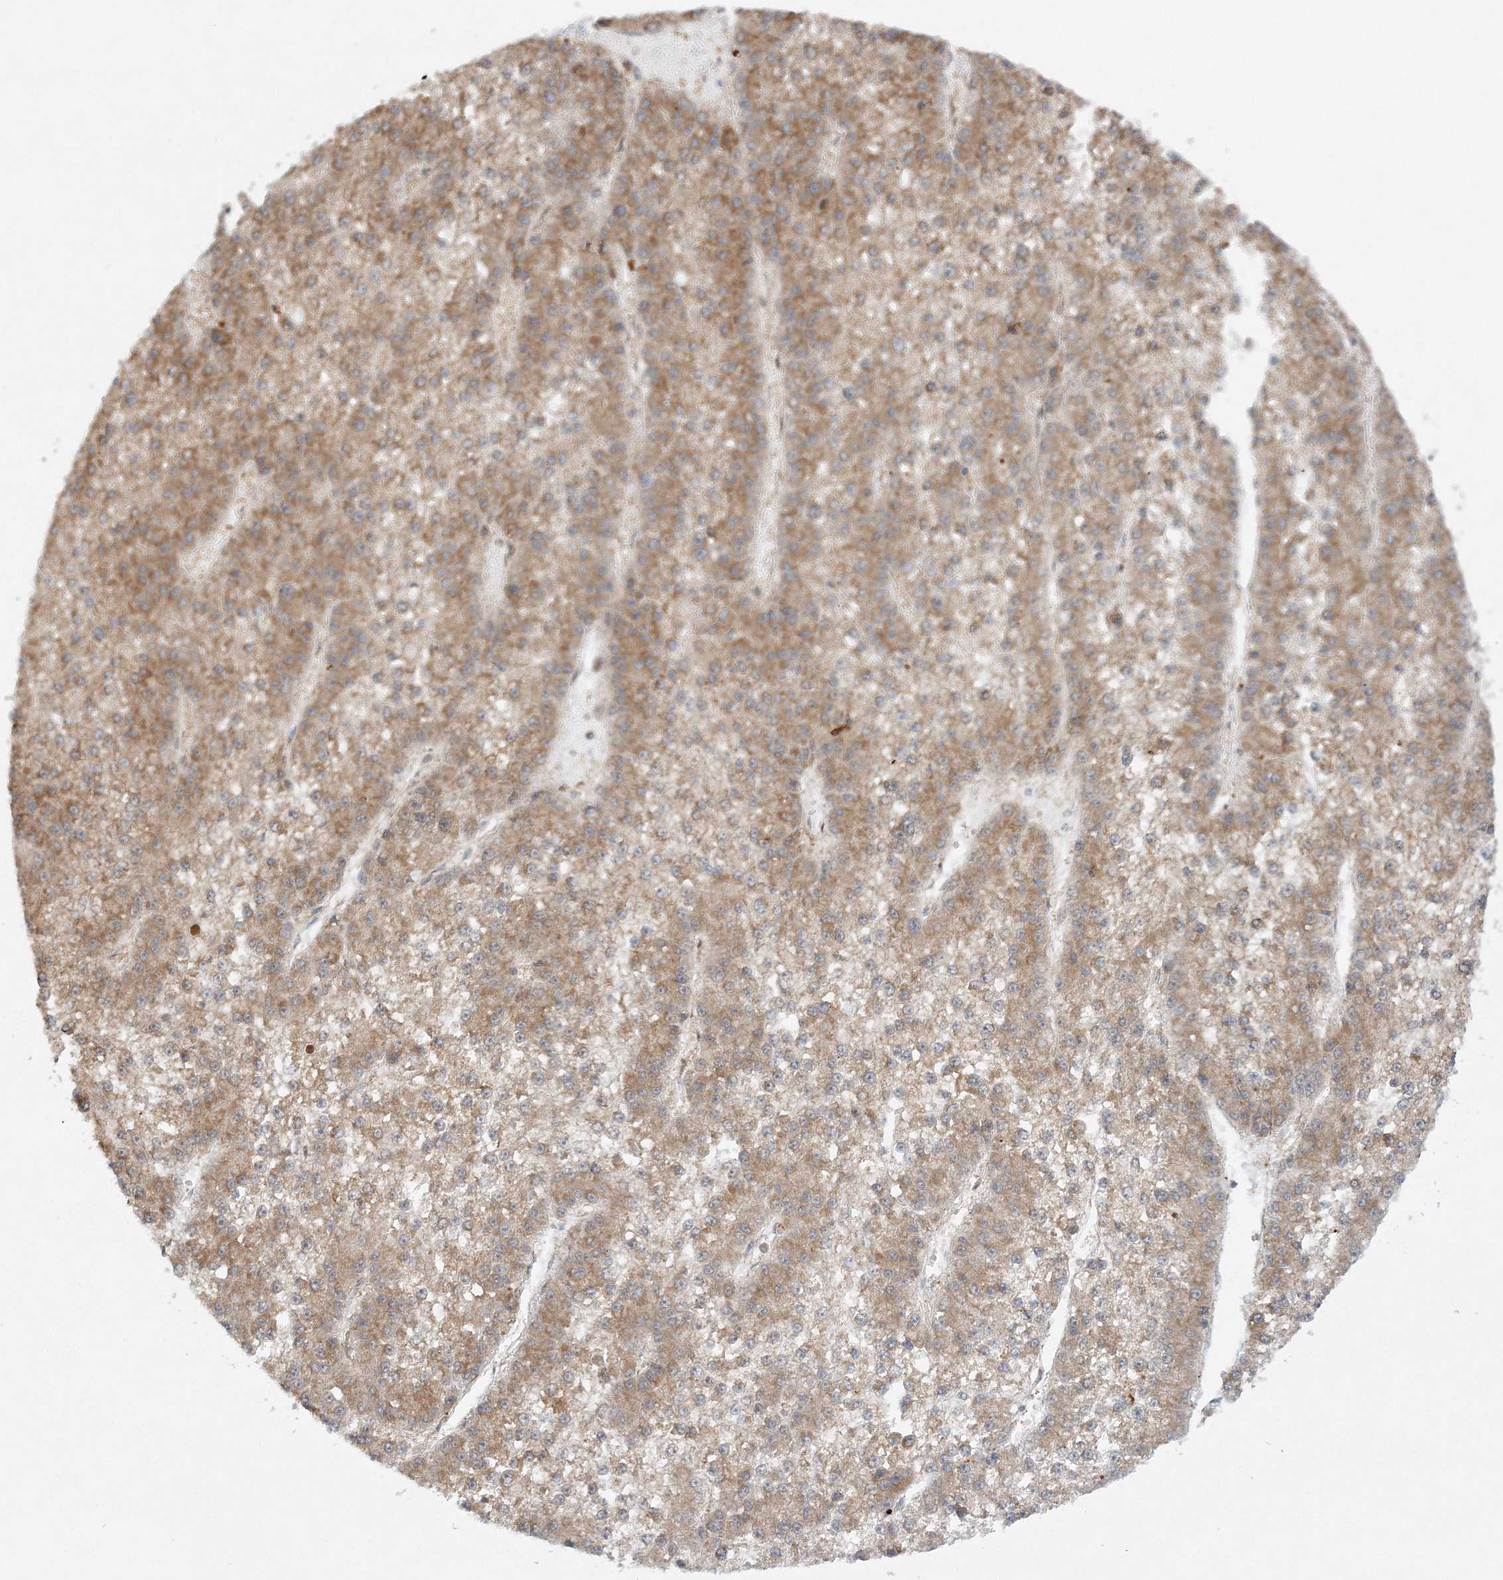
{"staining": {"intensity": "moderate", "quantity": ">75%", "location": "cytoplasmic/membranous"}, "tissue": "liver cancer", "cell_type": "Tumor cells", "image_type": "cancer", "snomed": [{"axis": "morphology", "description": "Carcinoma, Hepatocellular, NOS"}, {"axis": "topography", "description": "Liver"}], "caption": "Liver hepatocellular carcinoma tissue displays moderate cytoplasmic/membranous positivity in about >75% of tumor cells (Brightfield microscopy of DAB IHC at high magnification).", "gene": "RAB11FIP2", "patient": {"sex": "female", "age": 73}}